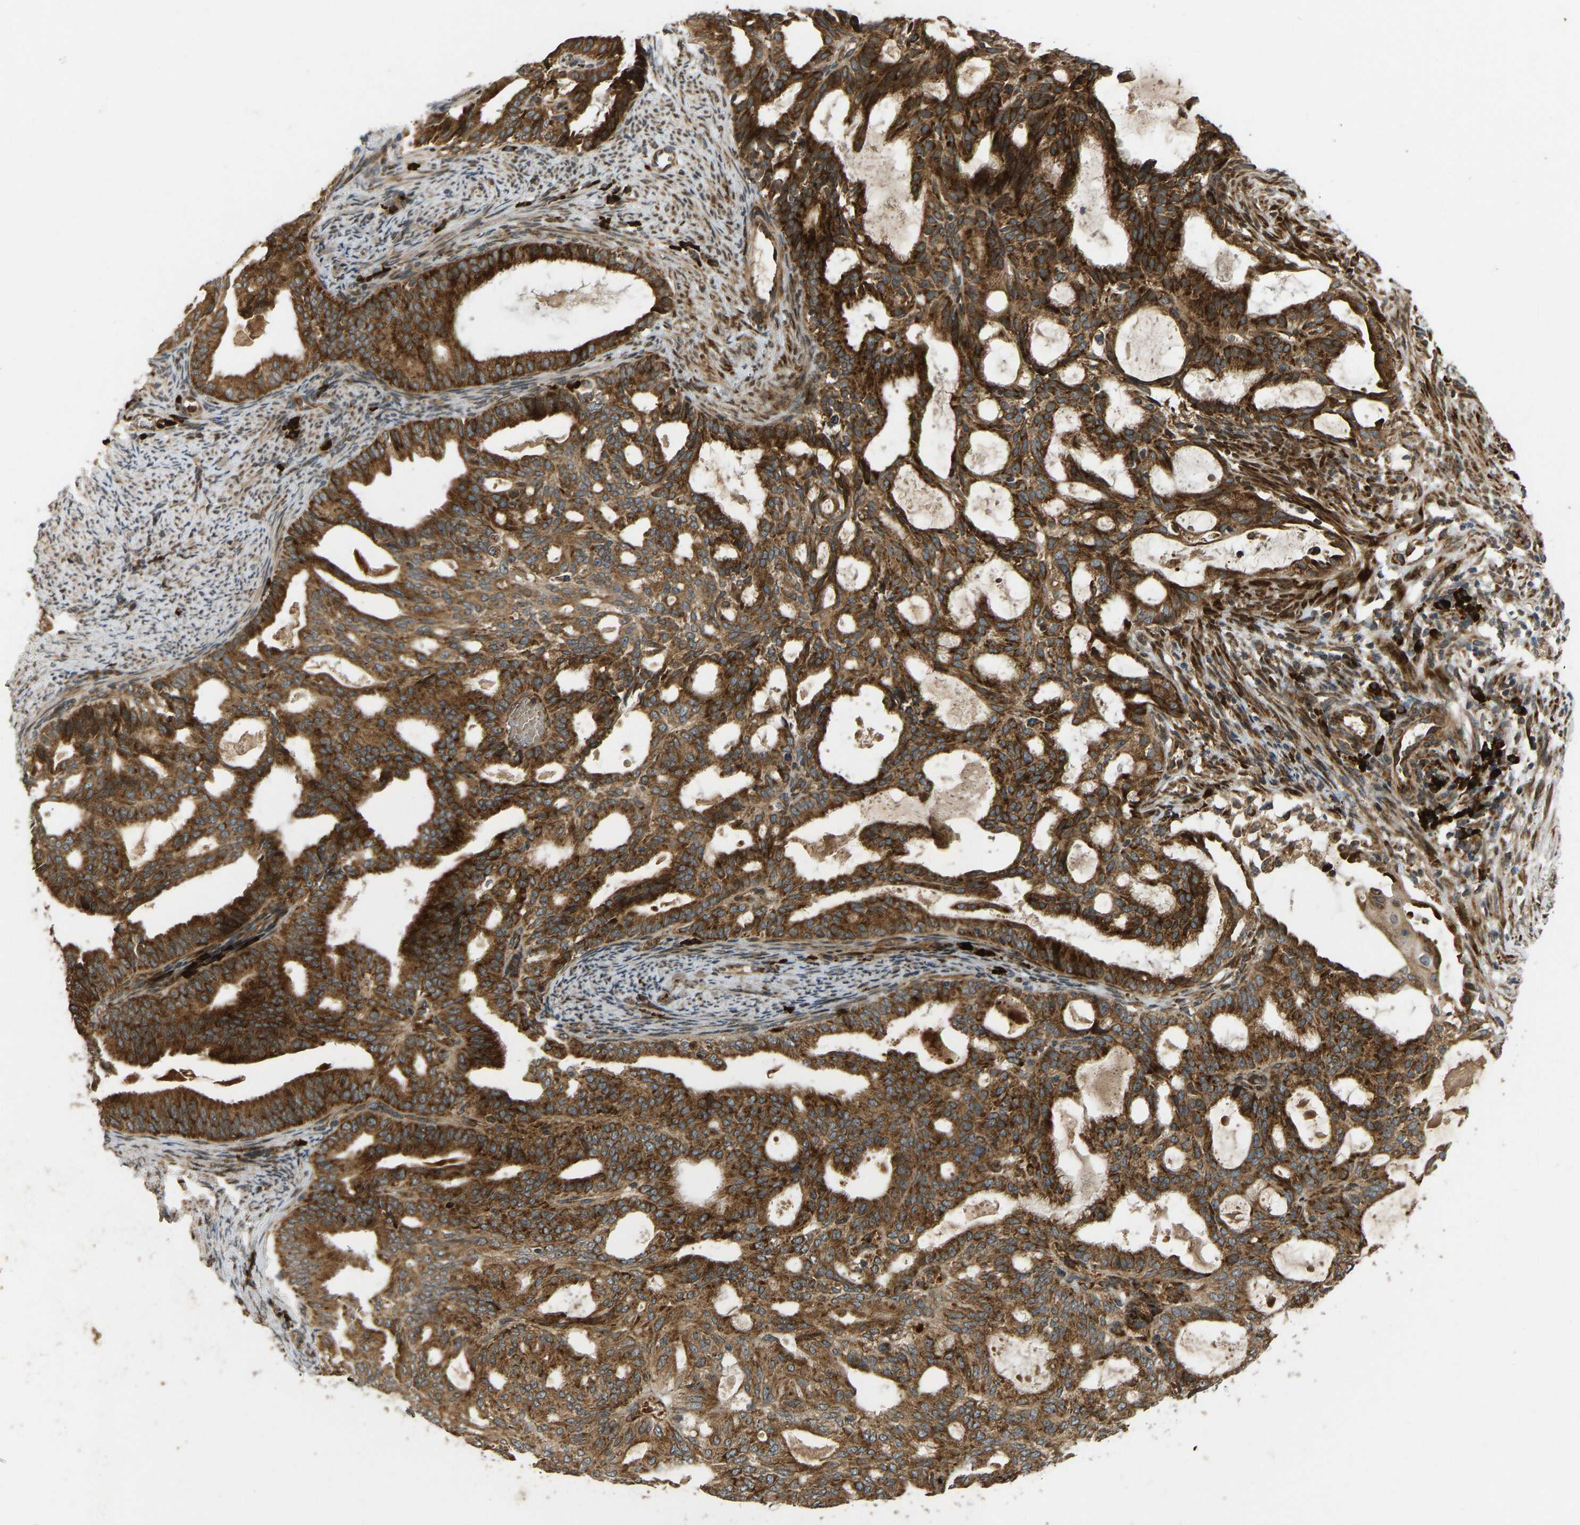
{"staining": {"intensity": "strong", "quantity": ">75%", "location": "cytoplasmic/membranous"}, "tissue": "endometrial cancer", "cell_type": "Tumor cells", "image_type": "cancer", "snomed": [{"axis": "morphology", "description": "Adenocarcinoma, NOS"}, {"axis": "topography", "description": "Endometrium"}], "caption": "Endometrial cancer stained with a protein marker exhibits strong staining in tumor cells.", "gene": "RPN2", "patient": {"sex": "female", "age": 58}}